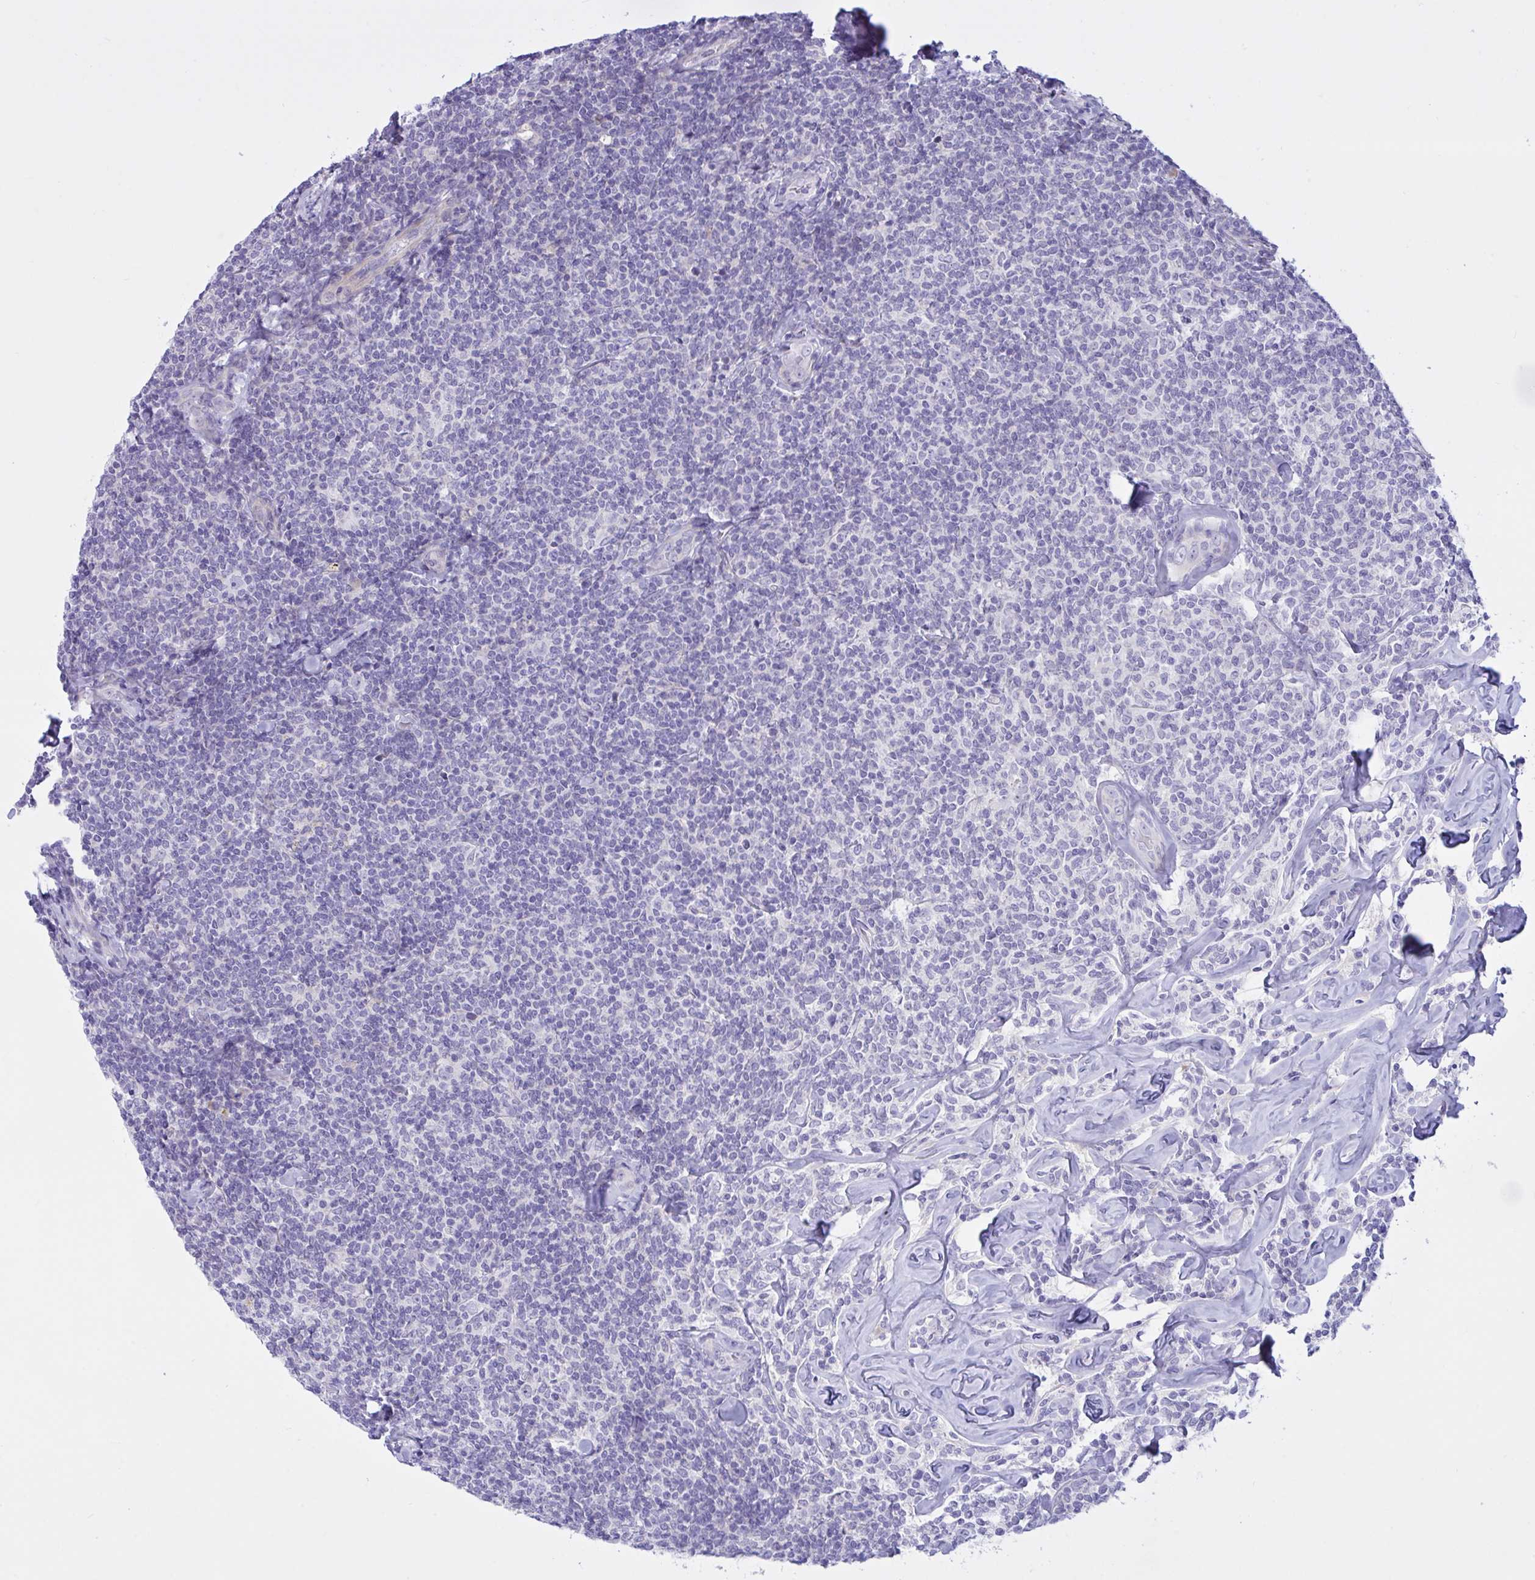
{"staining": {"intensity": "negative", "quantity": "none", "location": "none"}, "tissue": "lymphoma", "cell_type": "Tumor cells", "image_type": "cancer", "snomed": [{"axis": "morphology", "description": "Malignant lymphoma, non-Hodgkin's type, Low grade"}, {"axis": "topography", "description": "Lymph node"}], "caption": "This micrograph is of lymphoma stained with immunohistochemistry to label a protein in brown with the nuclei are counter-stained blue. There is no expression in tumor cells.", "gene": "FAM86B1", "patient": {"sex": "female", "age": 56}}